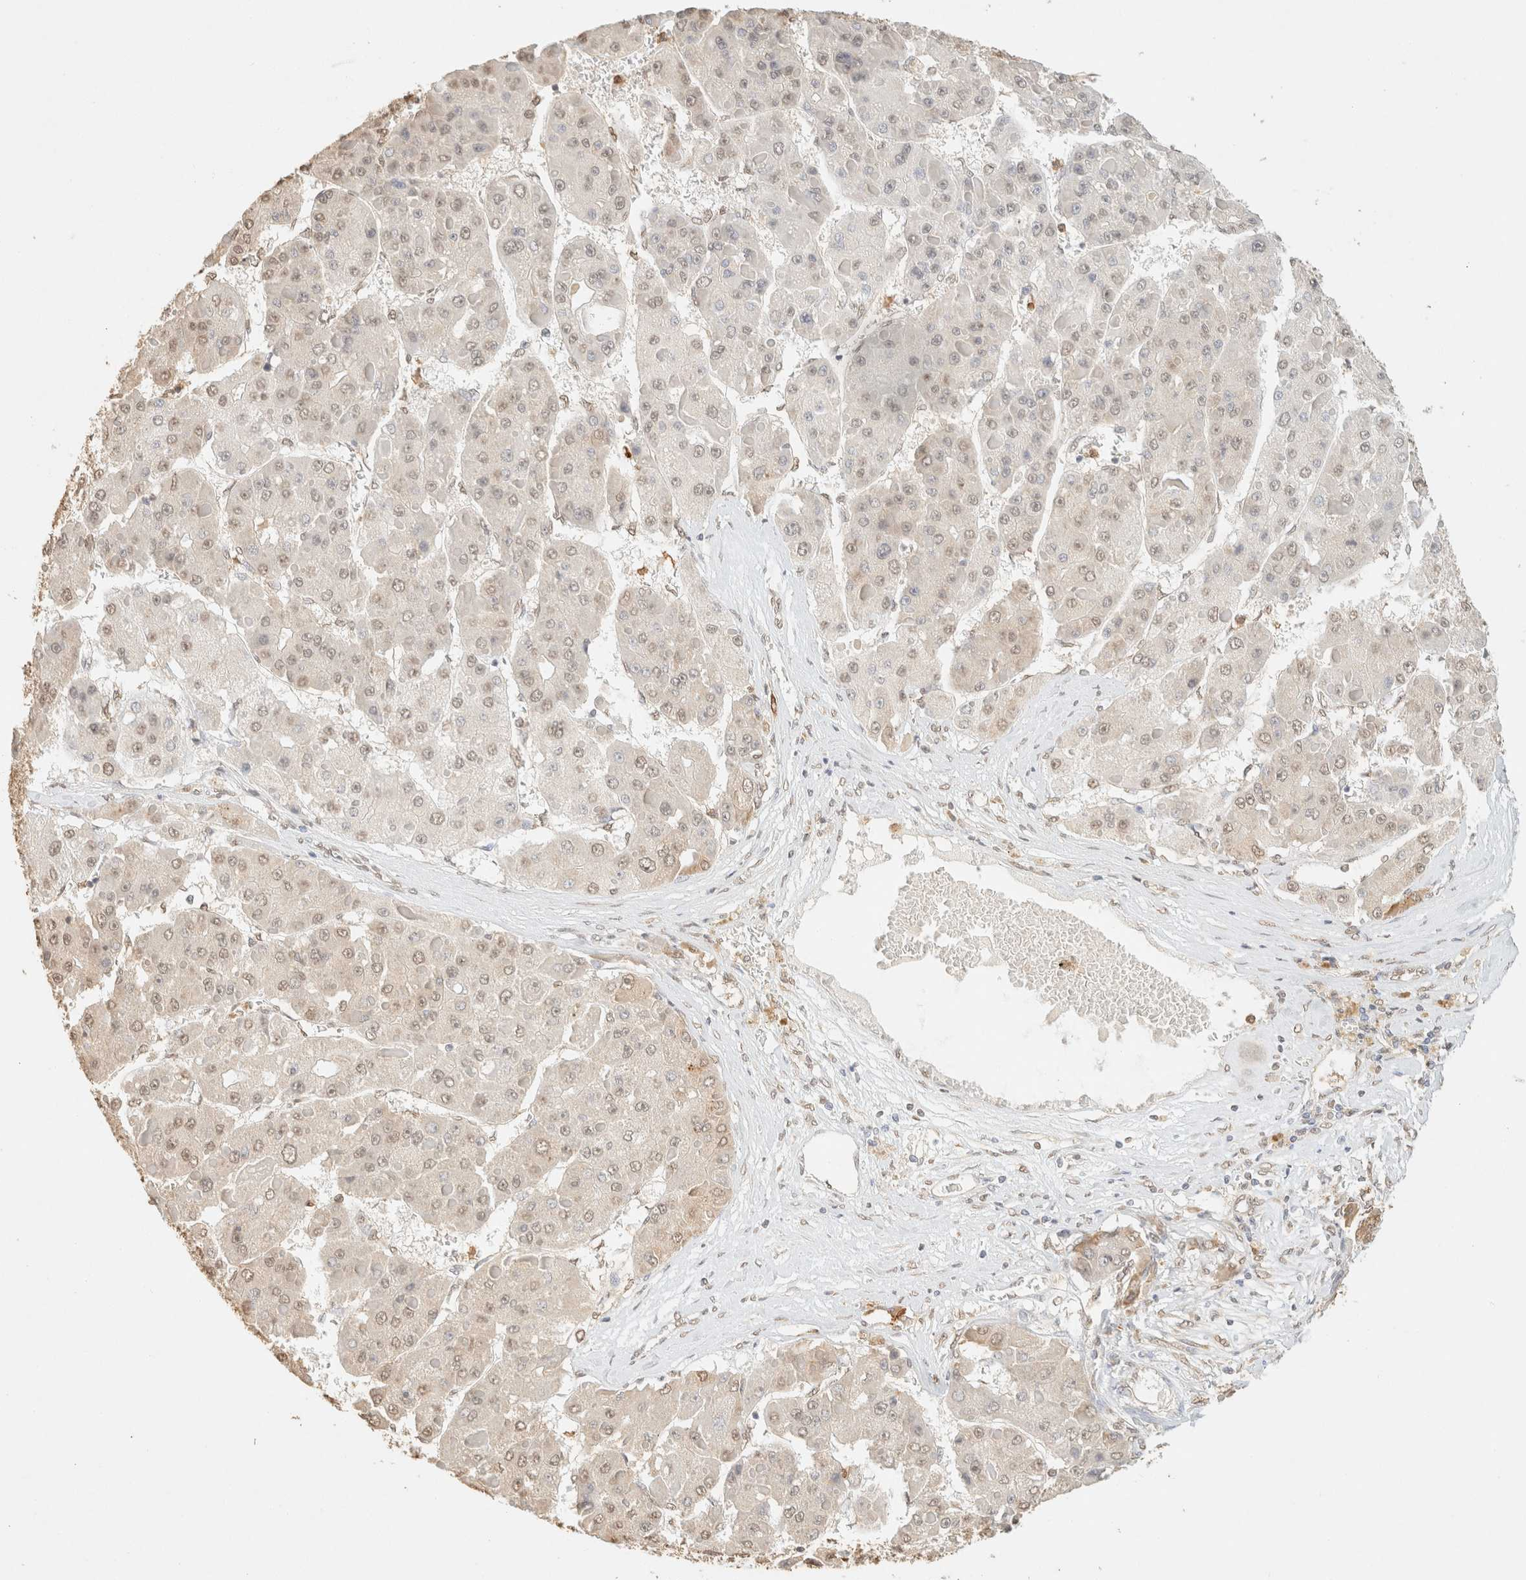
{"staining": {"intensity": "weak", "quantity": "<25%", "location": "nuclear"}, "tissue": "liver cancer", "cell_type": "Tumor cells", "image_type": "cancer", "snomed": [{"axis": "morphology", "description": "Carcinoma, Hepatocellular, NOS"}, {"axis": "topography", "description": "Liver"}], "caption": "High magnification brightfield microscopy of hepatocellular carcinoma (liver) stained with DAB (3,3'-diaminobenzidine) (brown) and counterstained with hematoxylin (blue): tumor cells show no significant positivity.", "gene": "S100A13", "patient": {"sex": "female", "age": 73}}